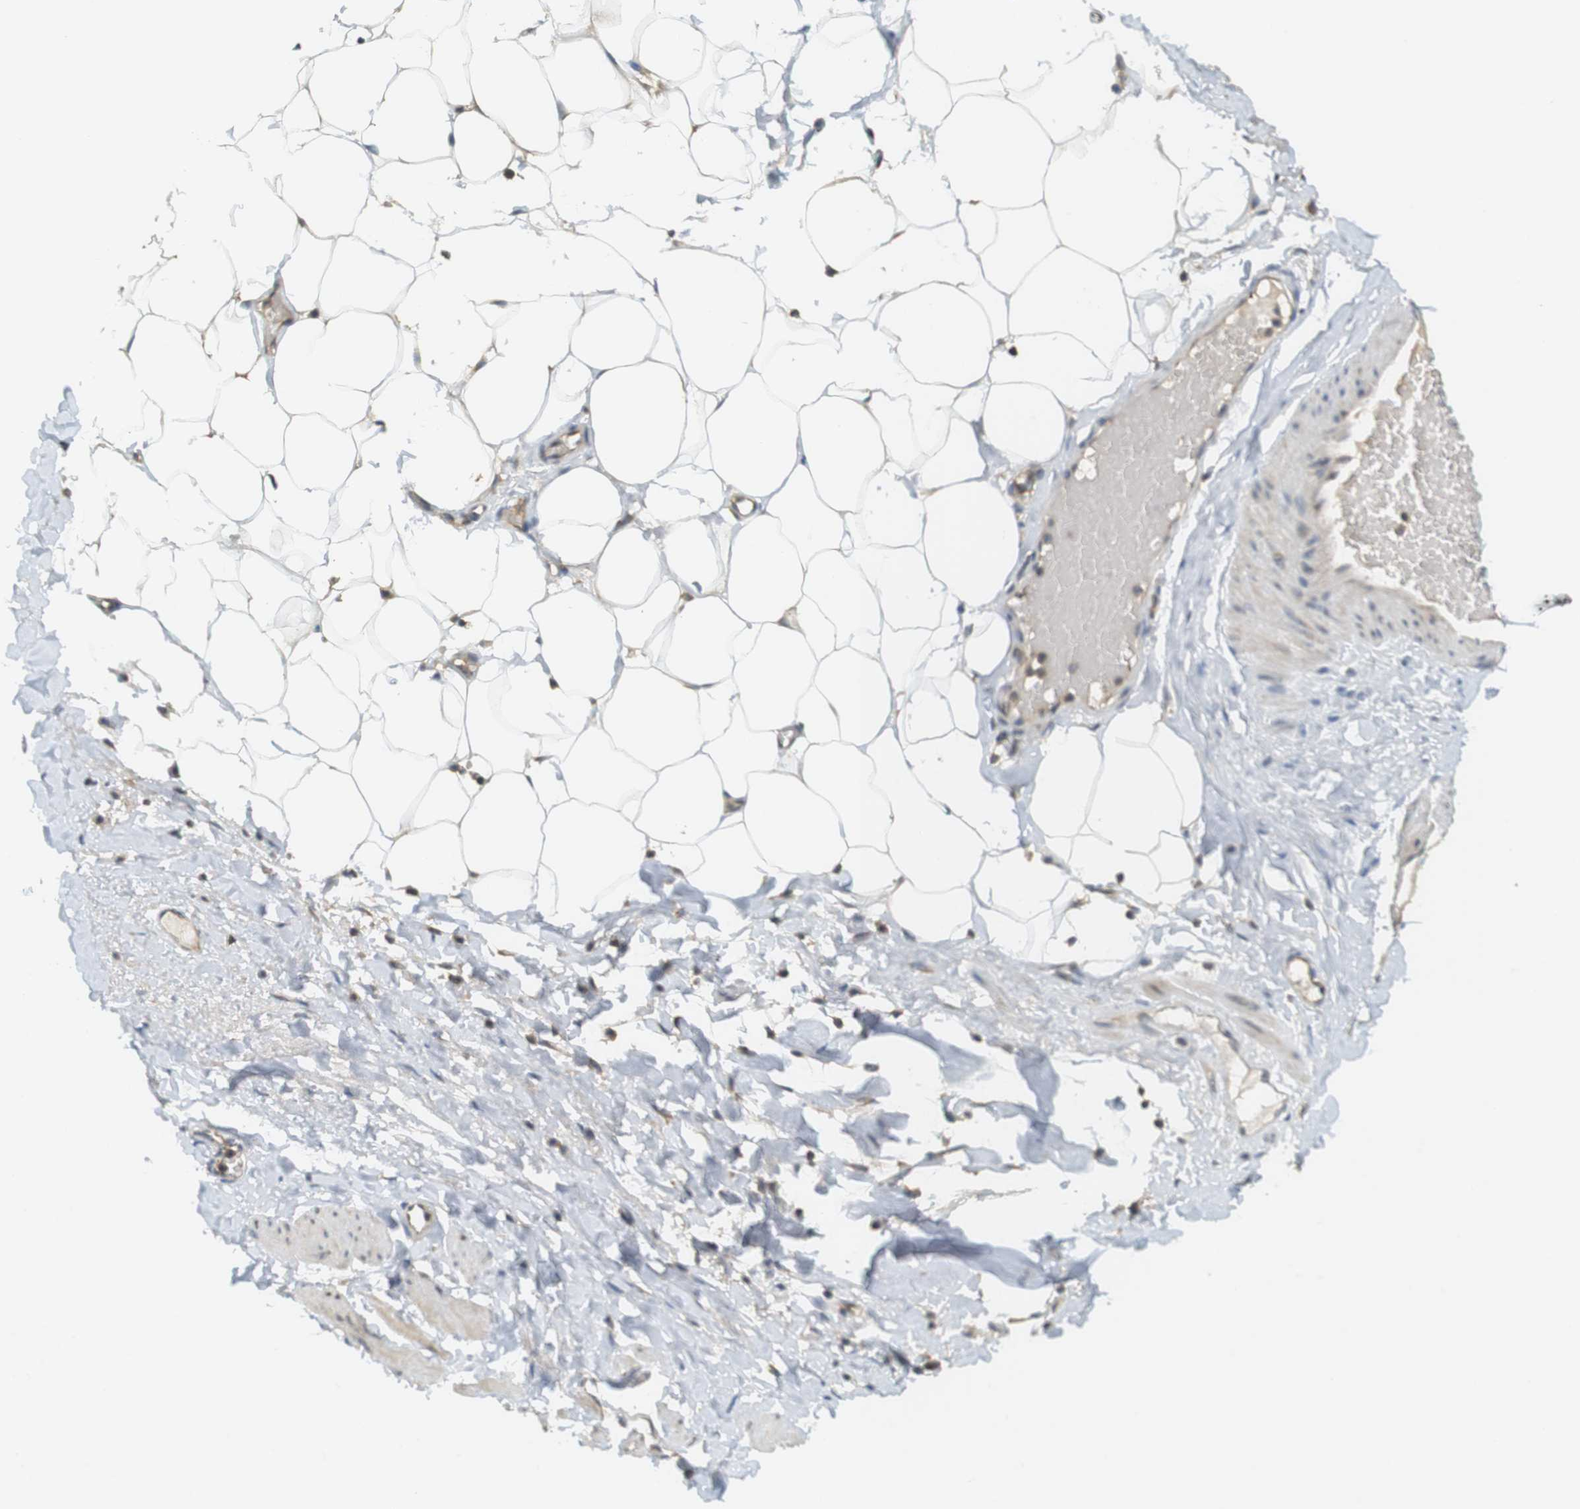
{"staining": {"intensity": "weak", "quantity": "25%-75%", "location": "cytoplasmic/membranous"}, "tissue": "adipose tissue", "cell_type": "Adipocytes", "image_type": "normal", "snomed": [{"axis": "morphology", "description": "Normal tissue, NOS"}, {"axis": "topography", "description": "Soft tissue"}, {"axis": "topography", "description": "Vascular tissue"}], "caption": "A photomicrograph showing weak cytoplasmic/membranous expression in approximately 25%-75% of adipocytes in normal adipose tissue, as visualized by brown immunohistochemical staining.", "gene": "CLRN3", "patient": {"sex": "female", "age": 35}}